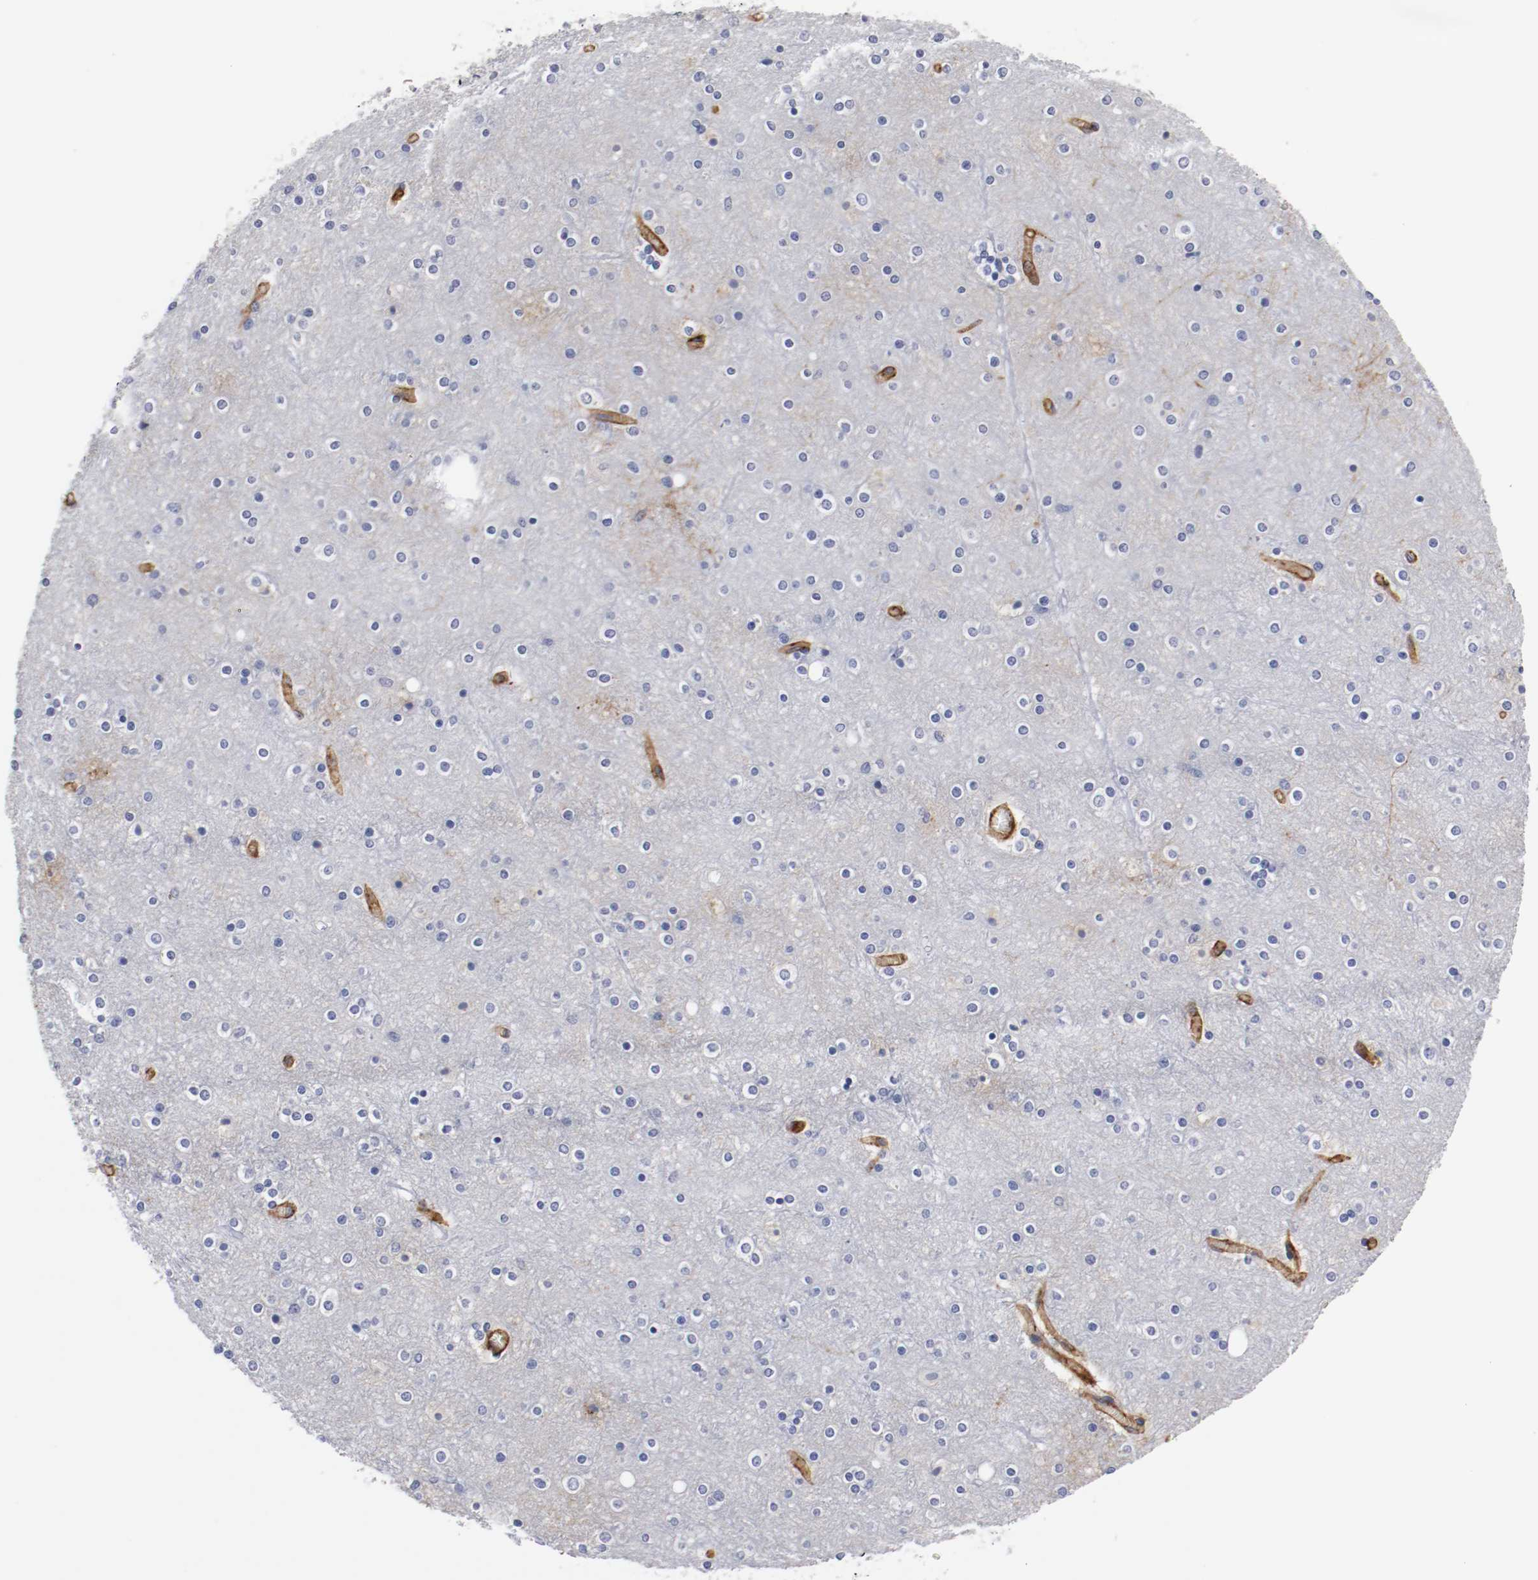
{"staining": {"intensity": "moderate", "quantity": ">75%", "location": "cytoplasmic/membranous"}, "tissue": "cerebral cortex", "cell_type": "Endothelial cells", "image_type": "normal", "snomed": [{"axis": "morphology", "description": "Normal tissue, NOS"}, {"axis": "topography", "description": "Cerebral cortex"}], "caption": "Immunohistochemical staining of benign cerebral cortex reveals >75% levels of moderate cytoplasmic/membranous protein staining in approximately >75% of endothelial cells. (Brightfield microscopy of DAB IHC at high magnification).", "gene": "IFITM1", "patient": {"sex": "female", "age": 54}}